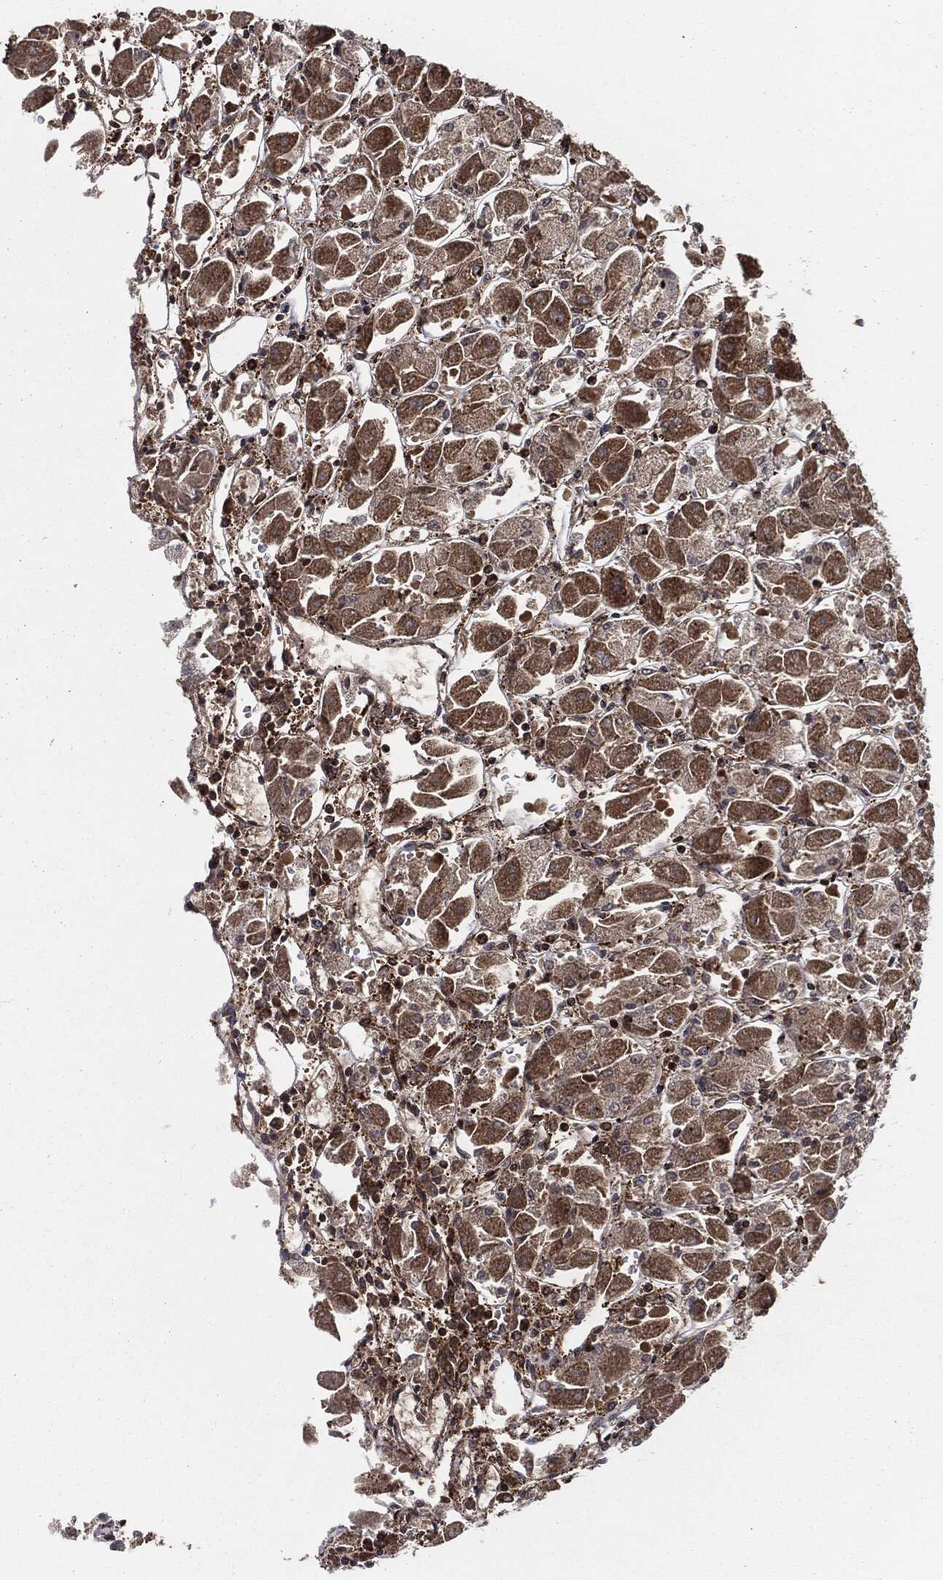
{"staining": {"intensity": "moderate", "quantity": ">75%", "location": "cytoplasmic/membranous"}, "tissue": "stomach", "cell_type": "Glandular cells", "image_type": "normal", "snomed": [{"axis": "morphology", "description": "Normal tissue, NOS"}, {"axis": "topography", "description": "Stomach"}], "caption": "A brown stain labels moderate cytoplasmic/membranous staining of a protein in glandular cells of unremarkable human stomach.", "gene": "RAP1GDS1", "patient": {"sex": "male", "age": 70}}